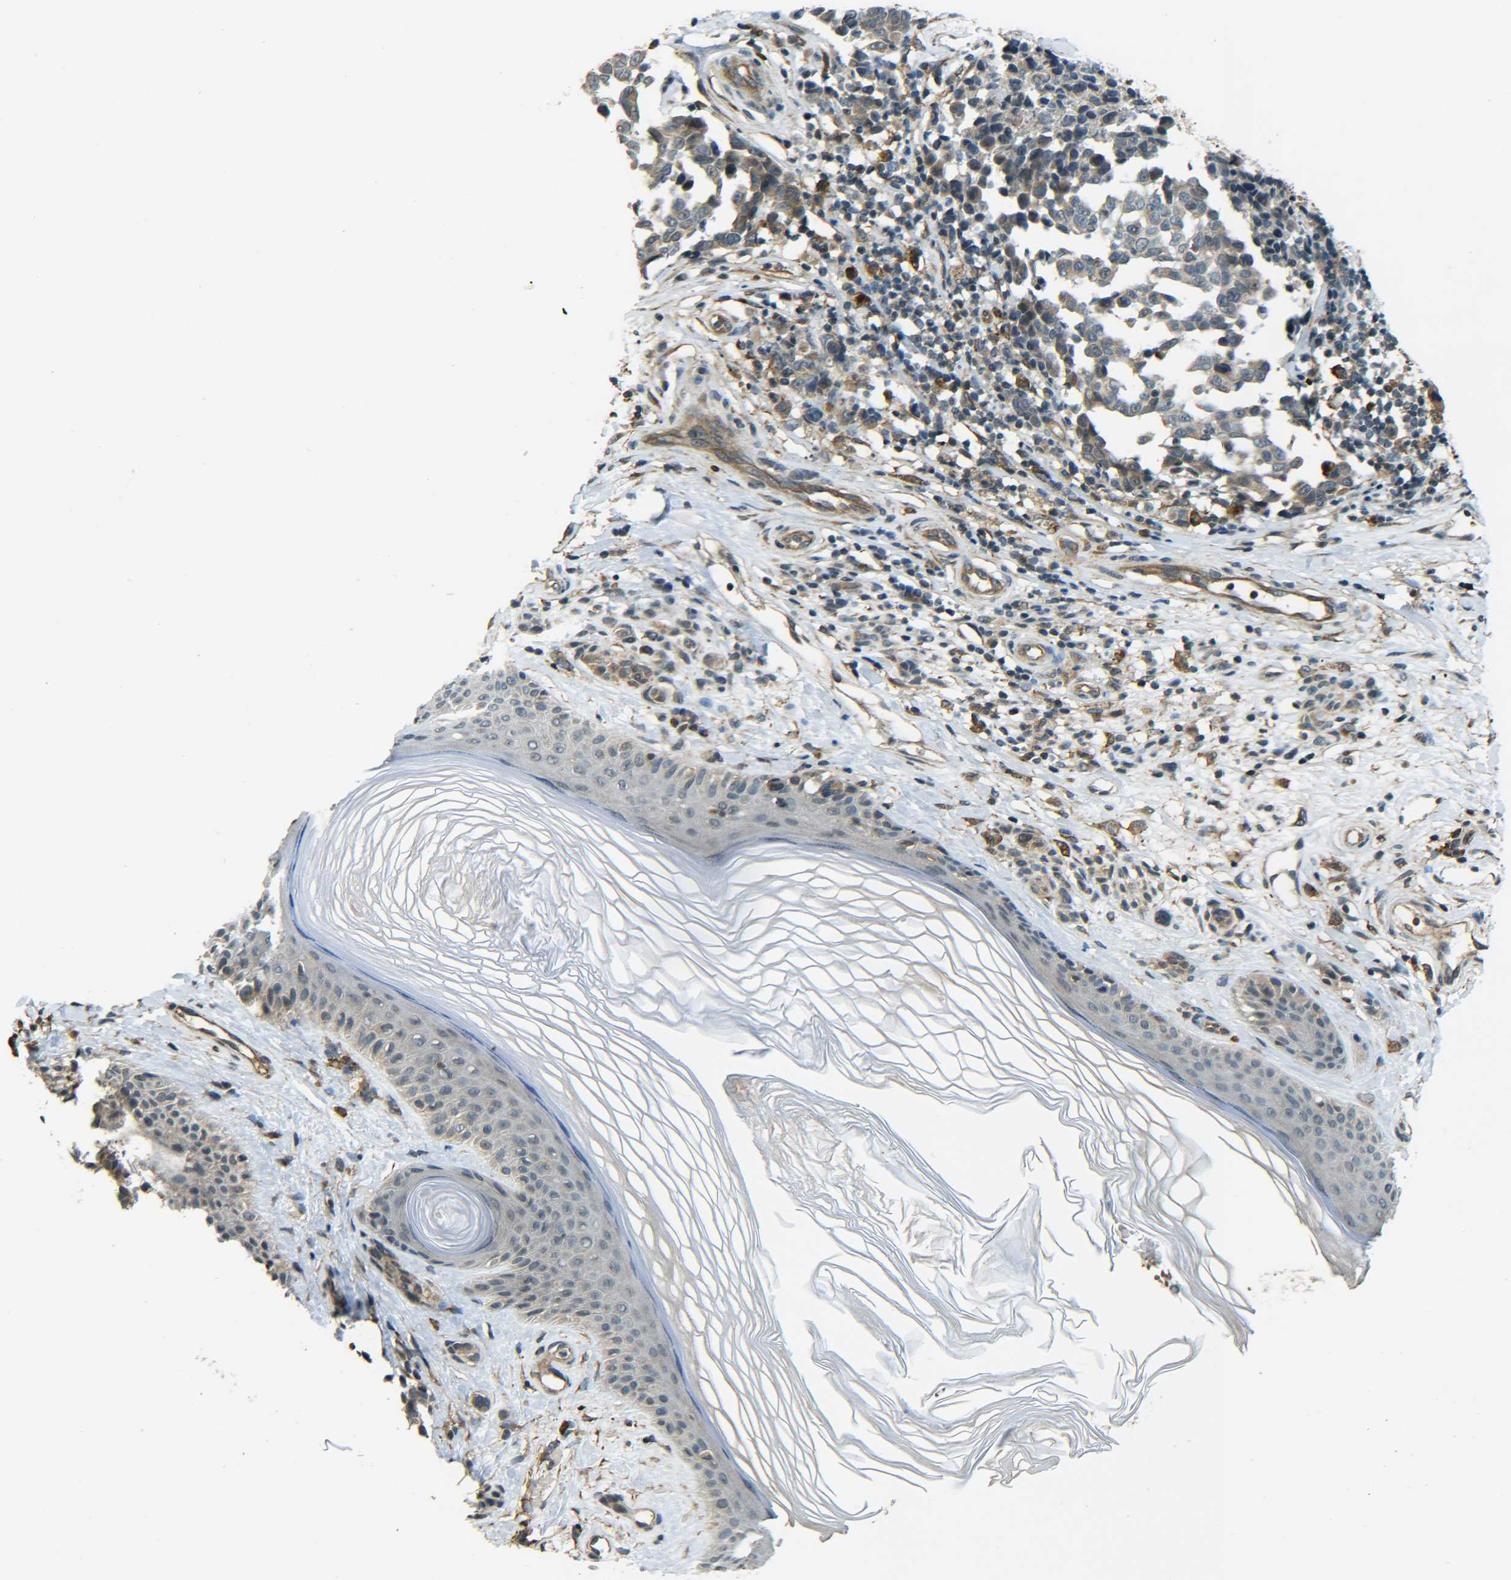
{"staining": {"intensity": "weak", "quantity": ">75%", "location": "cytoplasmic/membranous"}, "tissue": "melanoma", "cell_type": "Tumor cells", "image_type": "cancer", "snomed": [{"axis": "morphology", "description": "Malignant melanoma, NOS"}, {"axis": "topography", "description": "Skin"}], "caption": "DAB immunohistochemical staining of human malignant melanoma displays weak cytoplasmic/membranous protein positivity in approximately >75% of tumor cells.", "gene": "DAB2", "patient": {"sex": "female", "age": 64}}